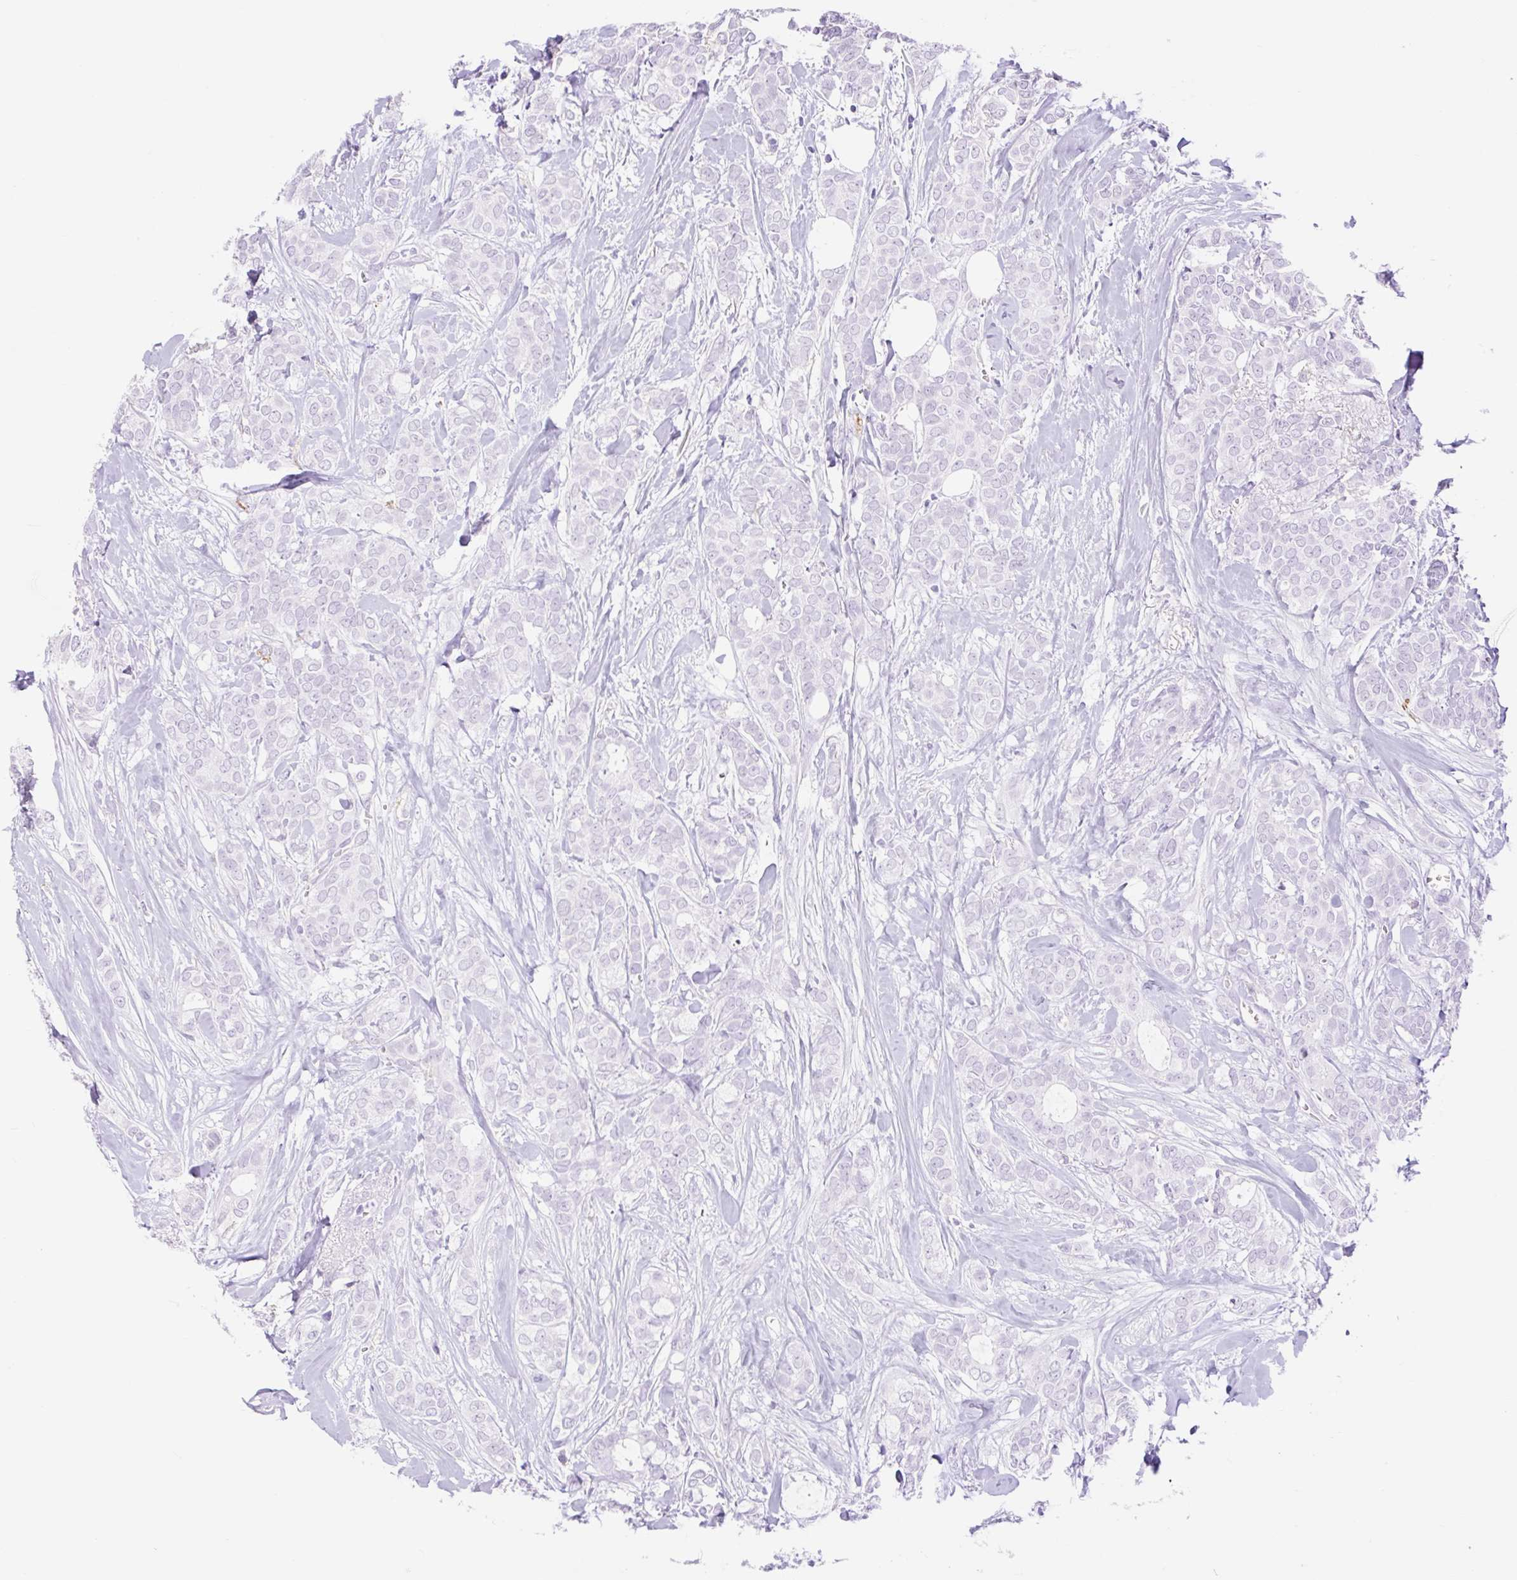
{"staining": {"intensity": "negative", "quantity": "none", "location": "none"}, "tissue": "breast cancer", "cell_type": "Tumor cells", "image_type": "cancer", "snomed": [{"axis": "morphology", "description": "Duct carcinoma"}, {"axis": "topography", "description": "Breast"}], "caption": "An immunohistochemistry image of breast invasive ductal carcinoma is shown. There is no staining in tumor cells of breast invasive ductal carcinoma. Brightfield microscopy of immunohistochemistry stained with DAB (3,3'-diaminobenzidine) (brown) and hematoxylin (blue), captured at high magnification.", "gene": "SIGLEC1", "patient": {"sex": "female", "age": 84}}